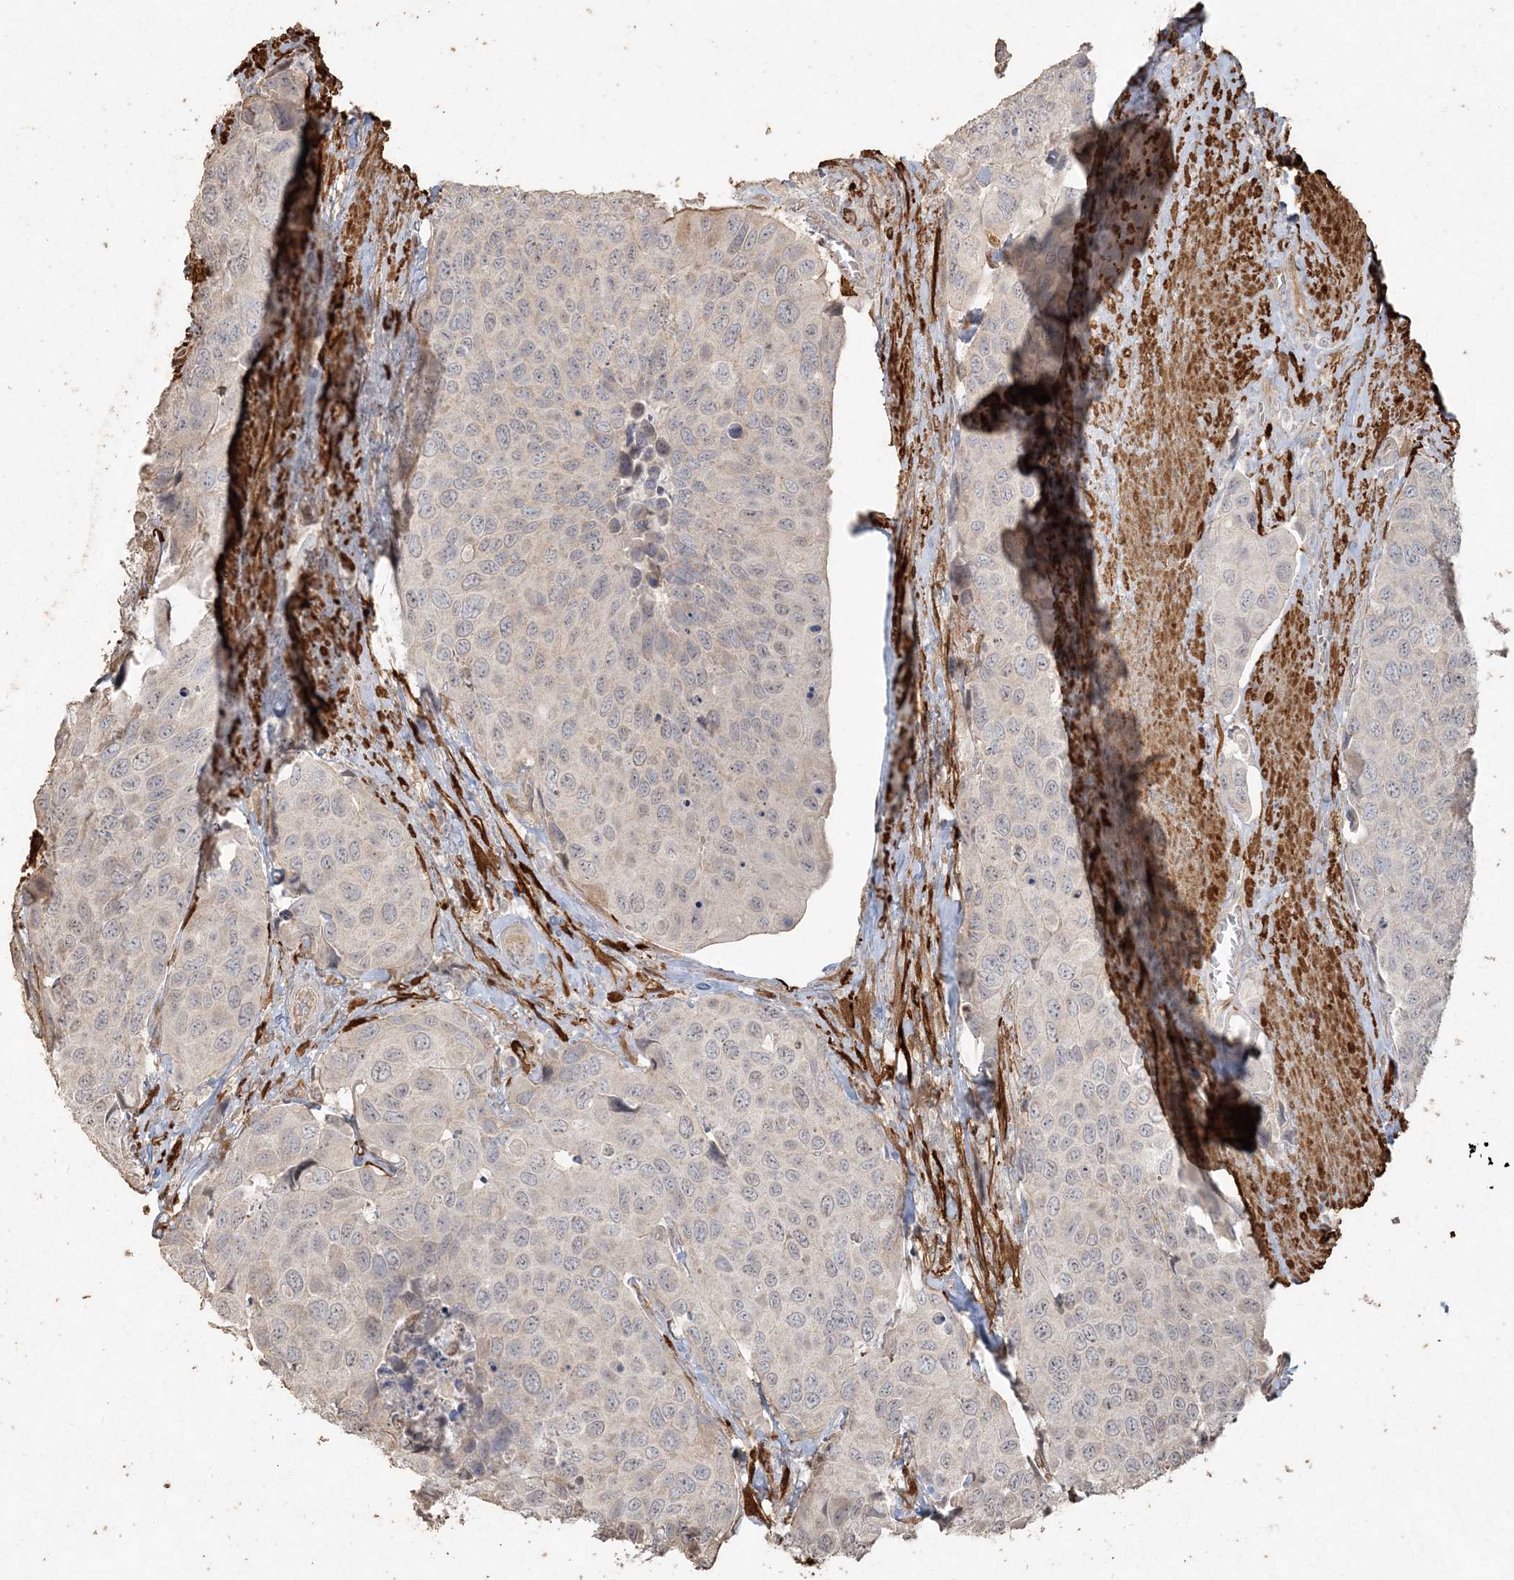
{"staining": {"intensity": "negative", "quantity": "none", "location": "none"}, "tissue": "urothelial cancer", "cell_type": "Tumor cells", "image_type": "cancer", "snomed": [{"axis": "morphology", "description": "Urothelial carcinoma, High grade"}, {"axis": "topography", "description": "Urinary bladder"}], "caption": "An immunohistochemistry (IHC) histopathology image of urothelial cancer is shown. There is no staining in tumor cells of urothelial cancer.", "gene": "RNF145", "patient": {"sex": "male", "age": 74}}